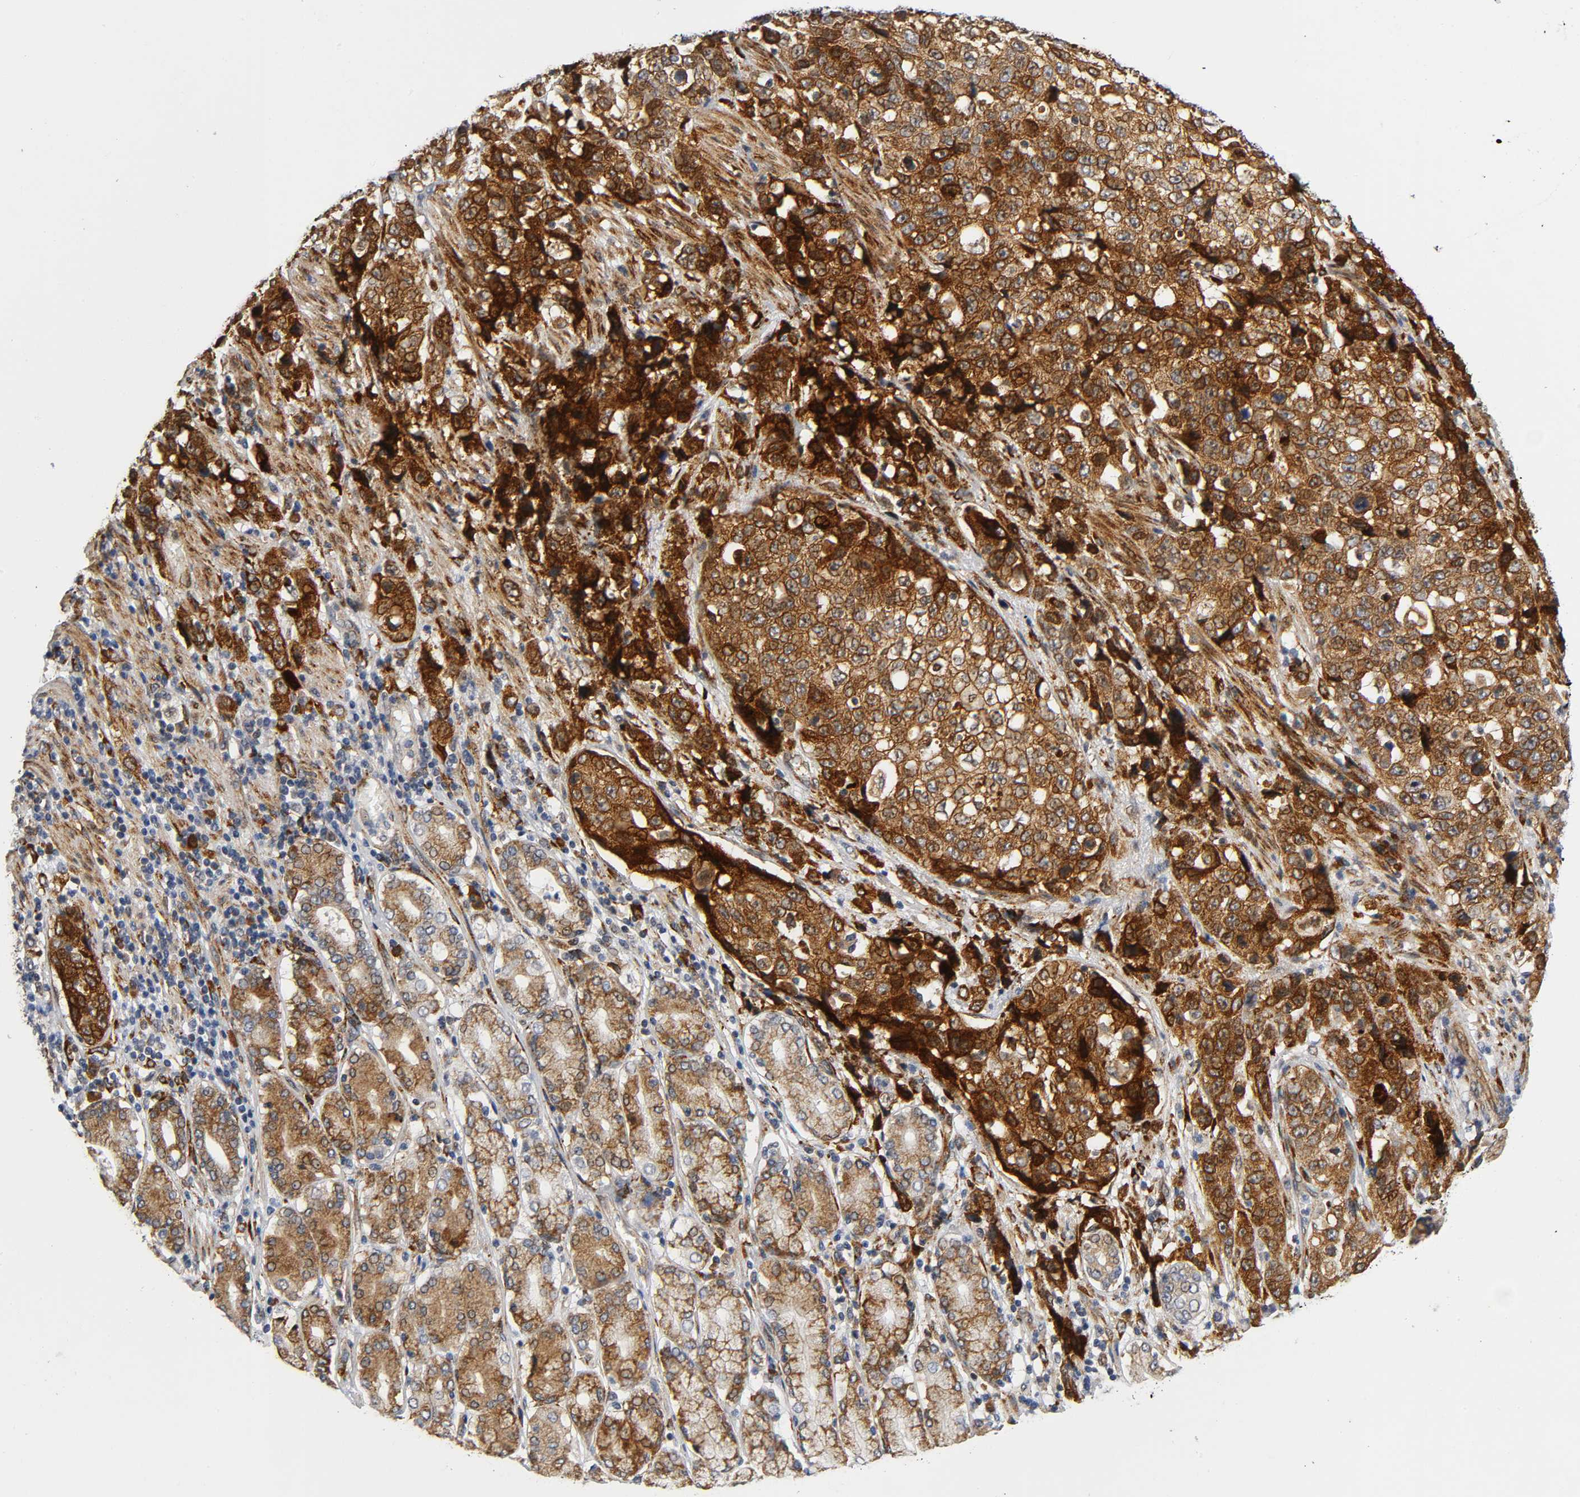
{"staining": {"intensity": "strong", "quantity": ">75%", "location": "cytoplasmic/membranous"}, "tissue": "stomach cancer", "cell_type": "Tumor cells", "image_type": "cancer", "snomed": [{"axis": "morphology", "description": "Normal tissue, NOS"}, {"axis": "morphology", "description": "Adenocarcinoma, NOS"}, {"axis": "topography", "description": "Stomach"}], "caption": "Approximately >75% of tumor cells in human stomach adenocarcinoma show strong cytoplasmic/membranous protein expression as visualized by brown immunohistochemical staining.", "gene": "SOS2", "patient": {"sex": "male", "age": 48}}